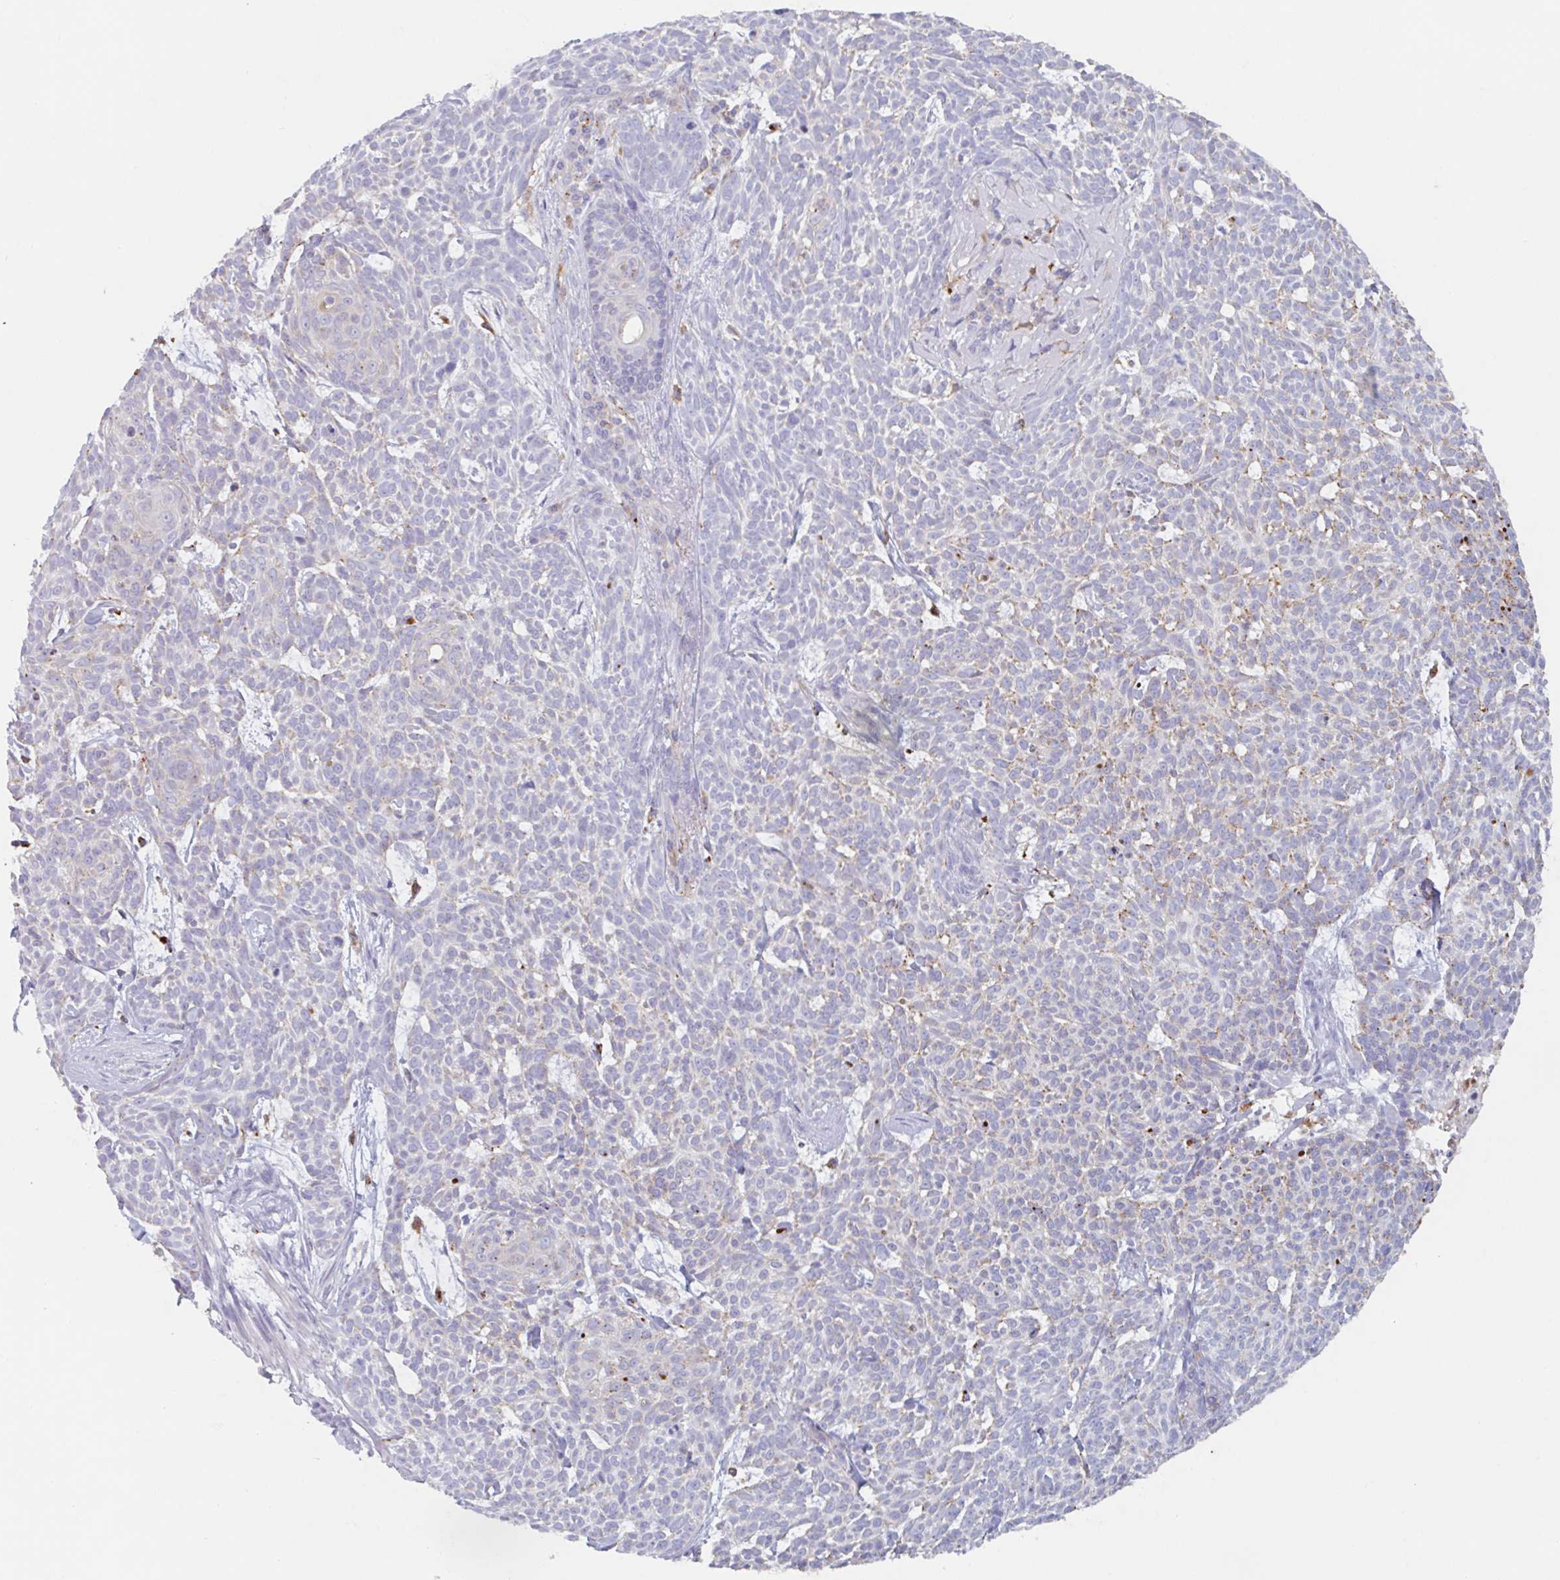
{"staining": {"intensity": "weak", "quantity": "<25%", "location": "cytoplasmic/membranous"}, "tissue": "skin cancer", "cell_type": "Tumor cells", "image_type": "cancer", "snomed": [{"axis": "morphology", "description": "Basal cell carcinoma"}, {"axis": "topography", "description": "Skin"}], "caption": "Immunohistochemistry (IHC) micrograph of neoplastic tissue: human skin cancer (basal cell carcinoma) stained with DAB (3,3'-diaminobenzidine) demonstrates no significant protein staining in tumor cells.", "gene": "MANBA", "patient": {"sex": "female", "age": 93}}